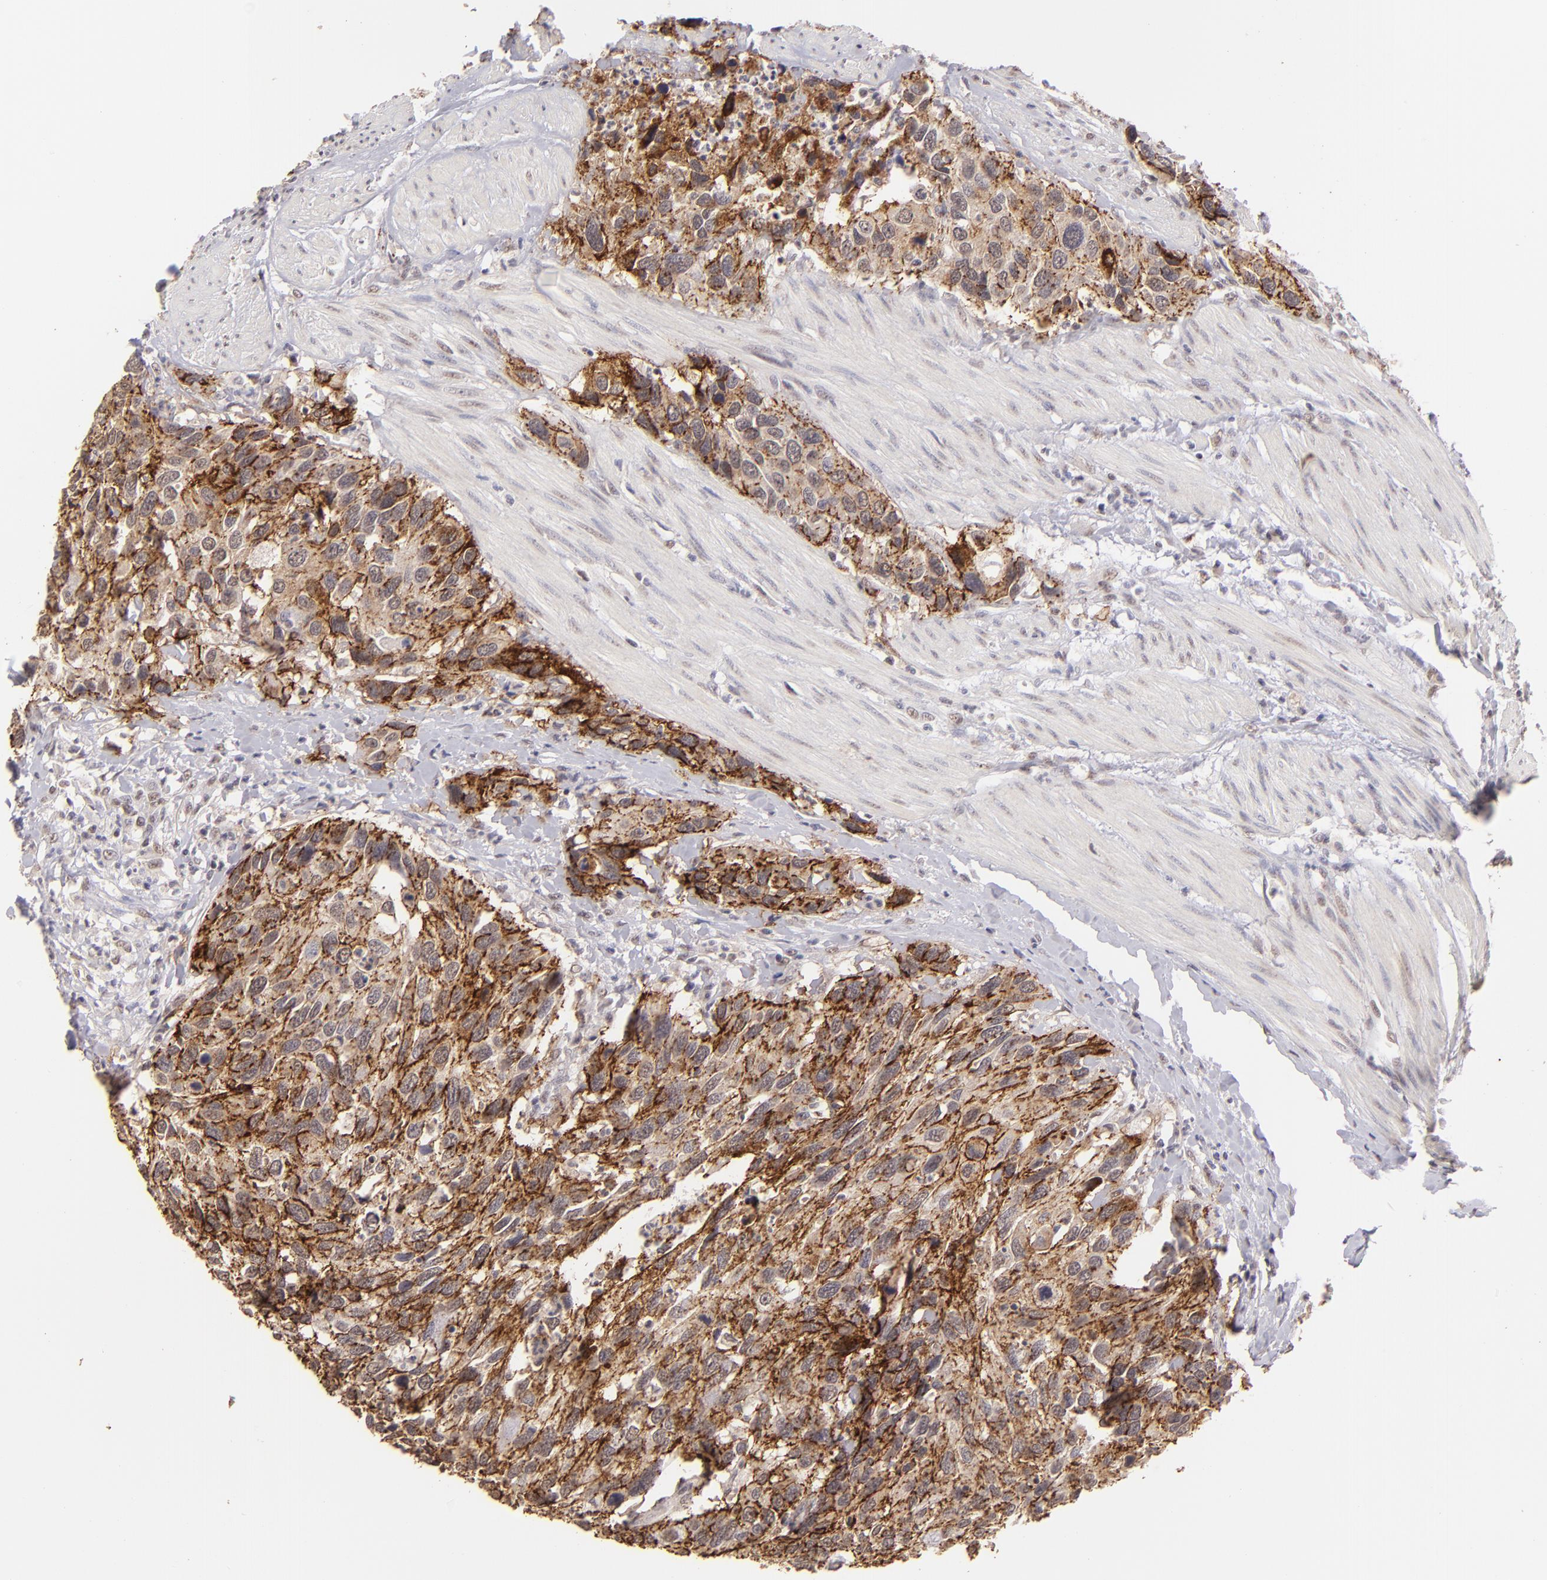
{"staining": {"intensity": "moderate", "quantity": ">75%", "location": "cytoplasmic/membranous"}, "tissue": "urothelial cancer", "cell_type": "Tumor cells", "image_type": "cancer", "snomed": [{"axis": "morphology", "description": "Urothelial carcinoma, High grade"}, {"axis": "topography", "description": "Urinary bladder"}], "caption": "An immunohistochemistry photomicrograph of tumor tissue is shown. Protein staining in brown highlights moderate cytoplasmic/membranous positivity in high-grade urothelial carcinoma within tumor cells.", "gene": "CLDN1", "patient": {"sex": "male", "age": 66}}